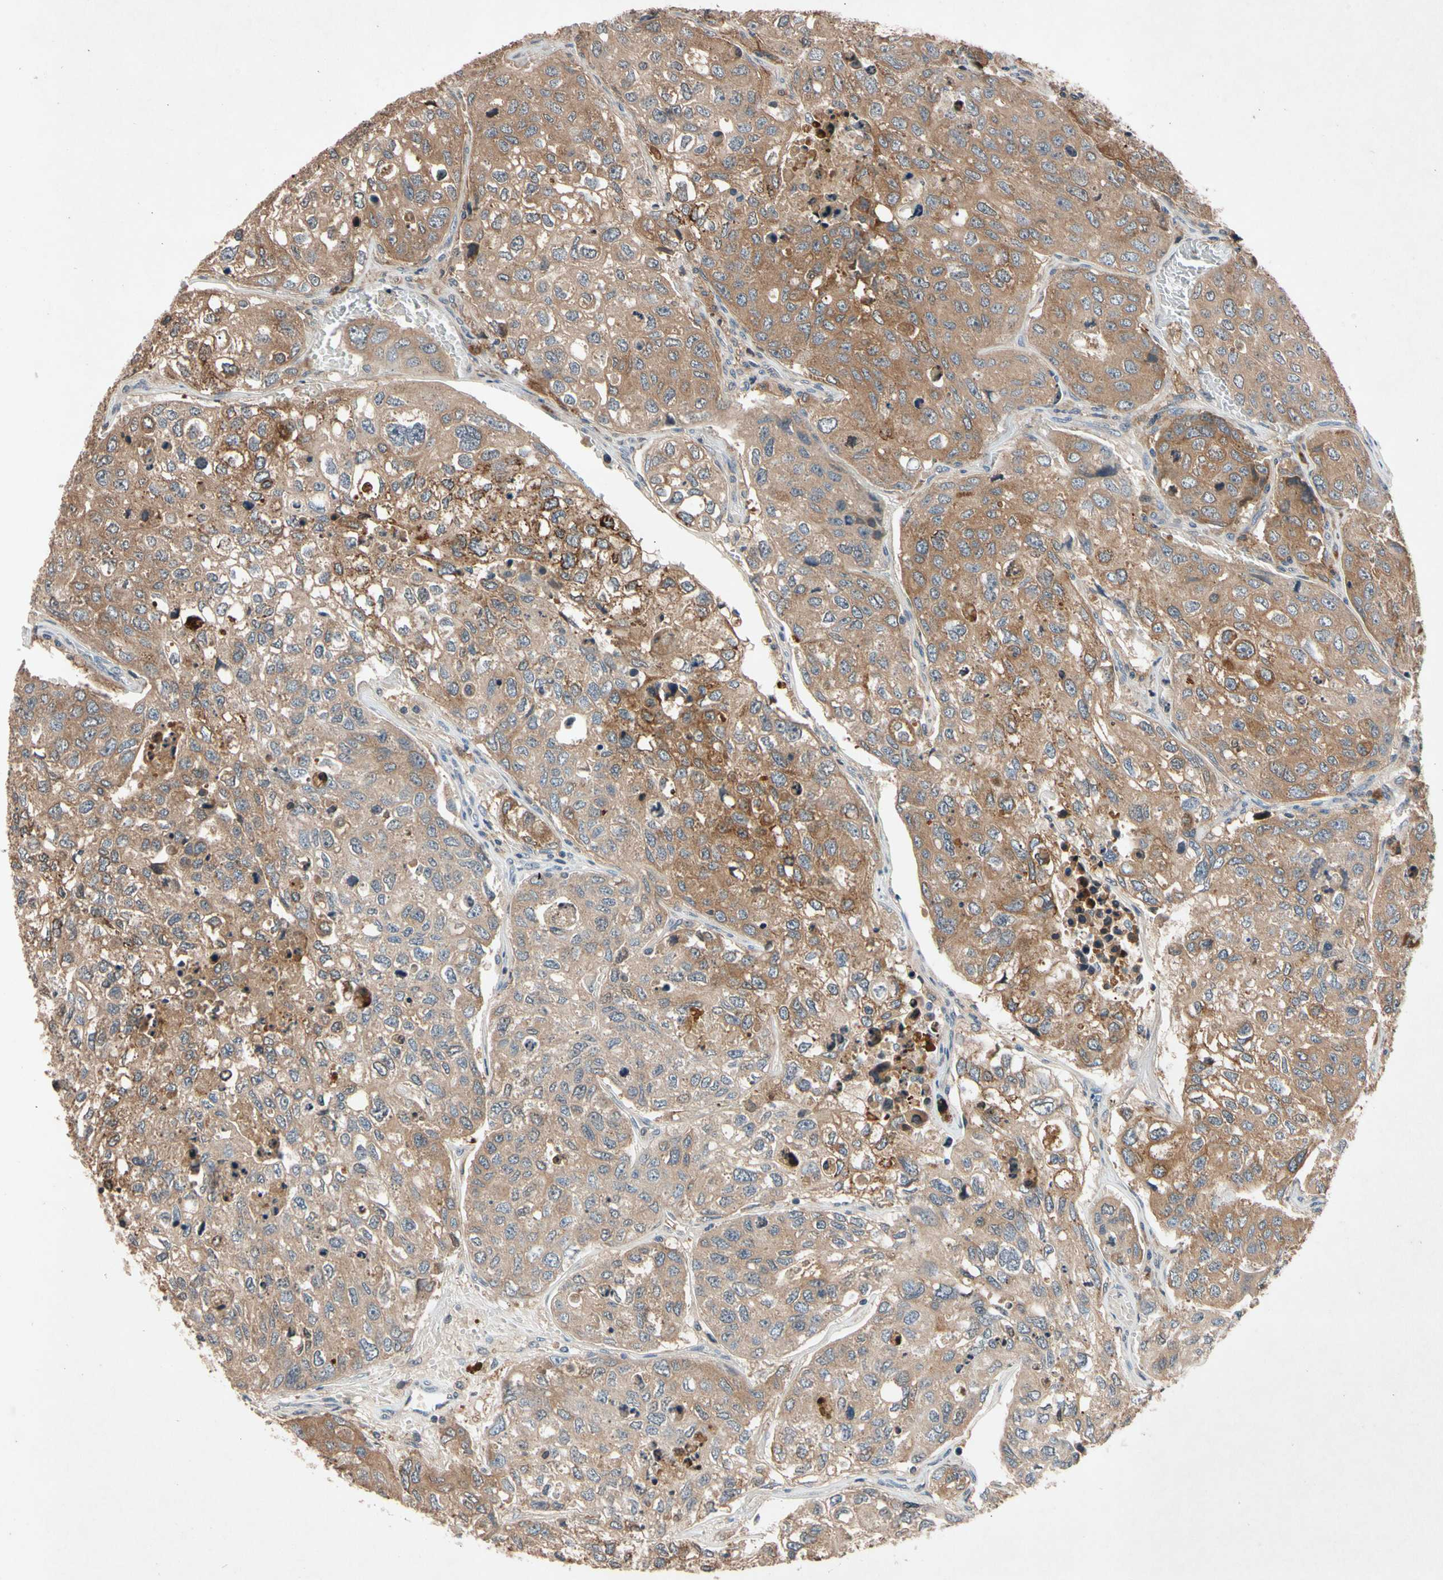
{"staining": {"intensity": "moderate", "quantity": ">75%", "location": "cytoplasmic/membranous"}, "tissue": "urothelial cancer", "cell_type": "Tumor cells", "image_type": "cancer", "snomed": [{"axis": "morphology", "description": "Urothelial carcinoma, High grade"}, {"axis": "topography", "description": "Lymph node"}, {"axis": "topography", "description": "Urinary bladder"}], "caption": "DAB immunohistochemical staining of human urothelial cancer reveals moderate cytoplasmic/membranous protein expression in approximately >75% of tumor cells.", "gene": "PRDX4", "patient": {"sex": "male", "age": 51}}